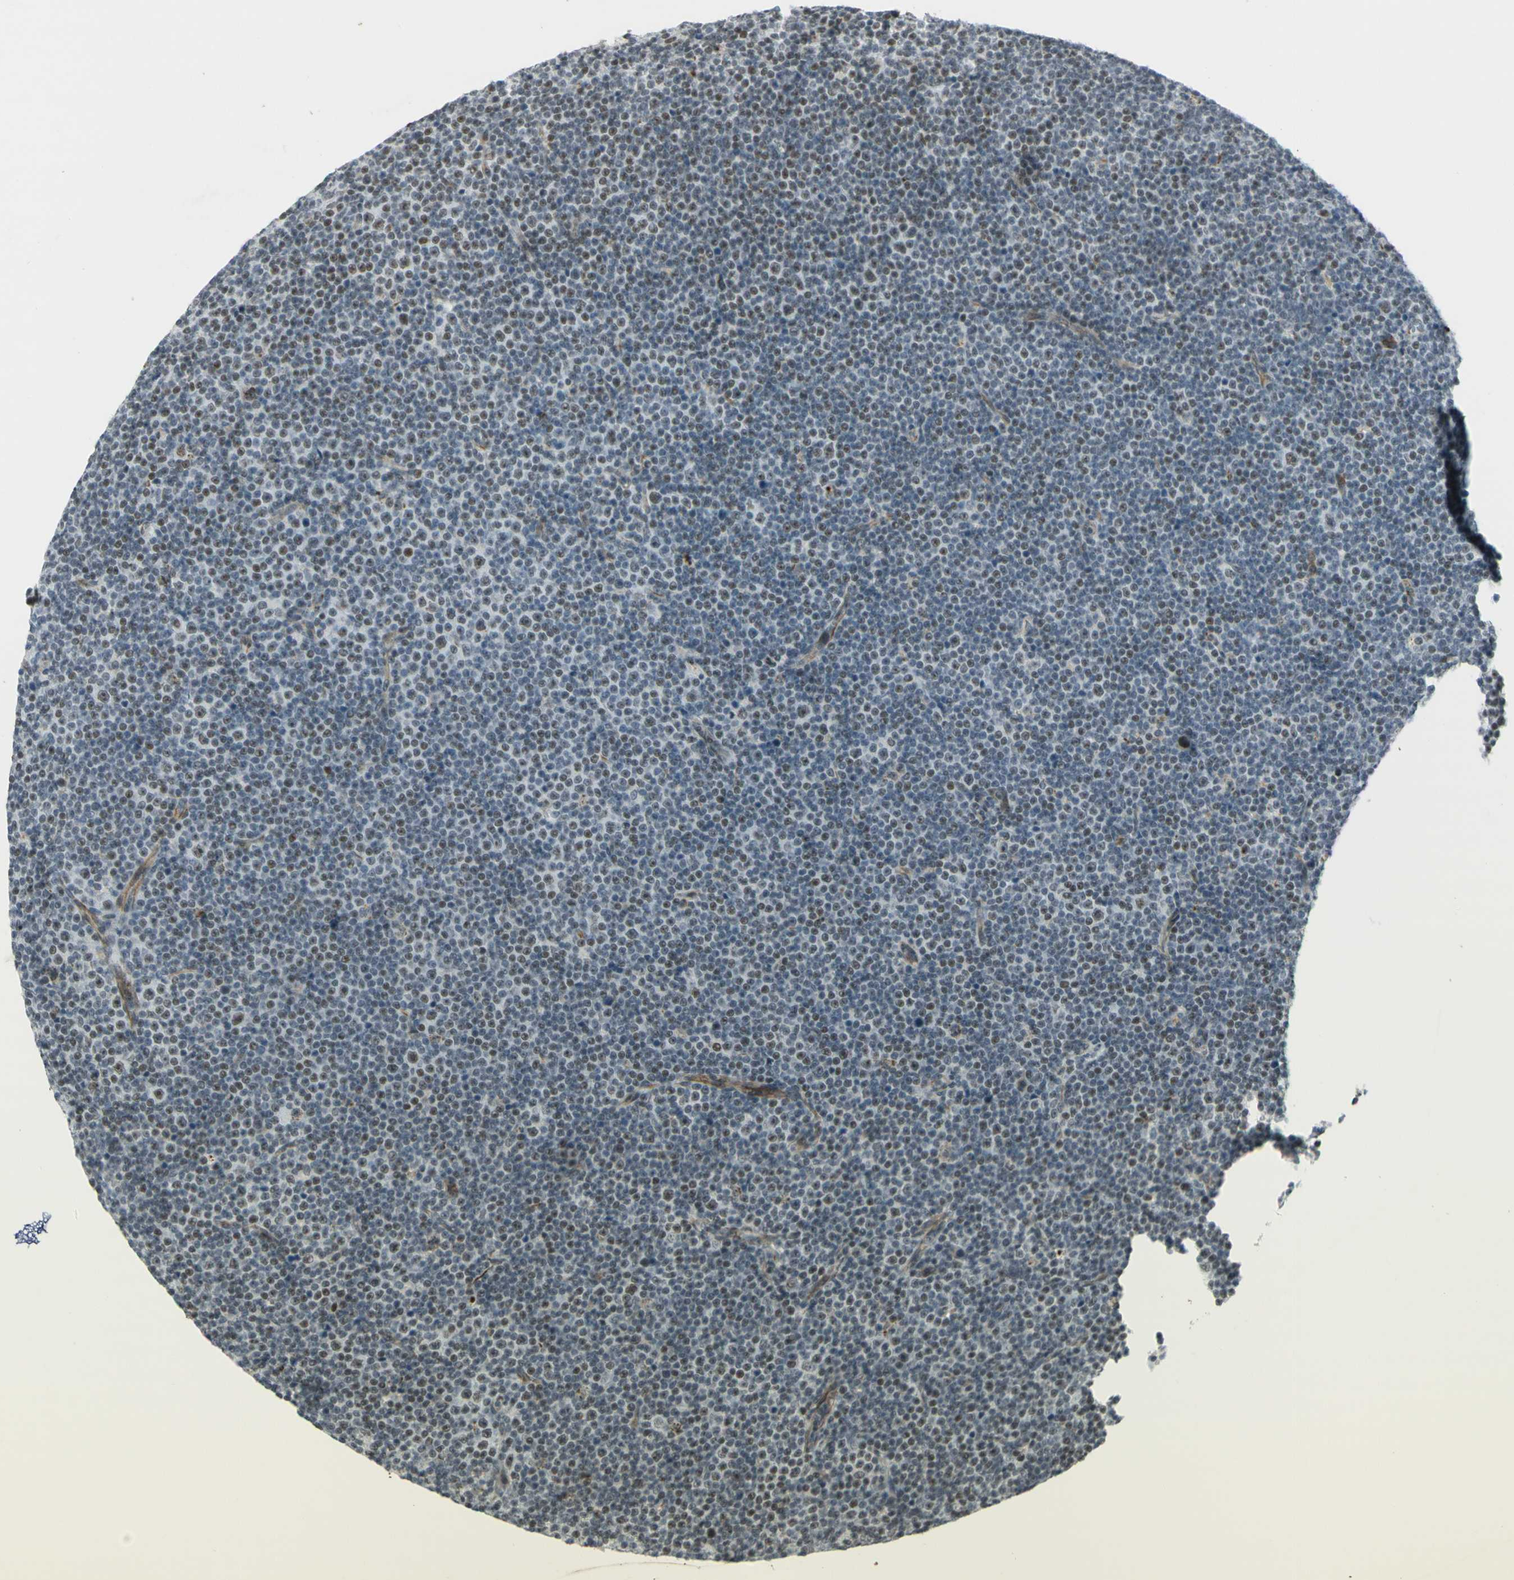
{"staining": {"intensity": "moderate", "quantity": ">75%", "location": "nuclear"}, "tissue": "lymphoma", "cell_type": "Tumor cells", "image_type": "cancer", "snomed": [{"axis": "morphology", "description": "Malignant lymphoma, non-Hodgkin's type, Low grade"}, {"axis": "topography", "description": "Lymph node"}], "caption": "Protein staining reveals moderate nuclear staining in approximately >75% of tumor cells in low-grade malignant lymphoma, non-Hodgkin's type.", "gene": "IRF1", "patient": {"sex": "female", "age": 67}}